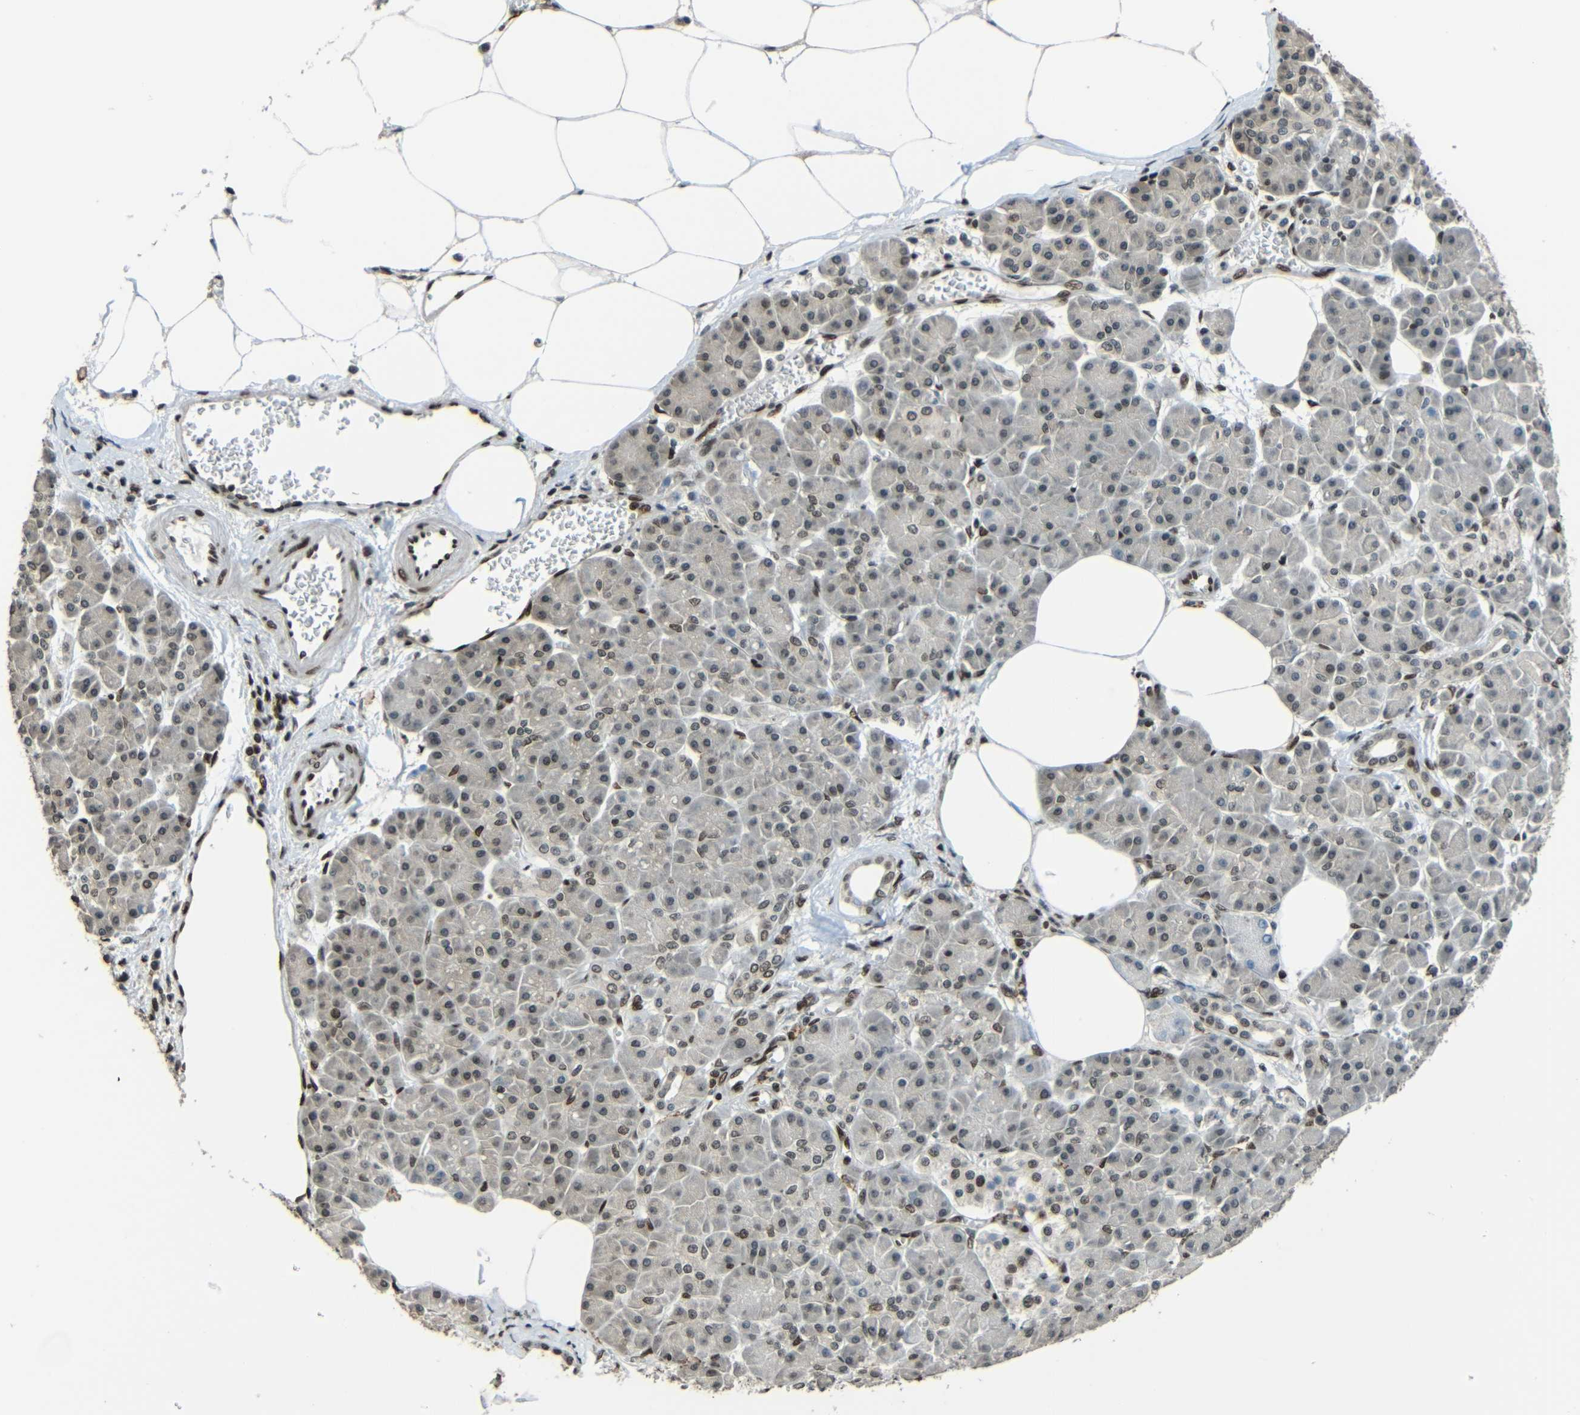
{"staining": {"intensity": "weak", "quantity": "<25%", "location": "nuclear"}, "tissue": "pancreatic cancer", "cell_type": "Tumor cells", "image_type": "cancer", "snomed": [{"axis": "morphology", "description": "Adenocarcinoma, NOS"}, {"axis": "topography", "description": "Pancreas"}], "caption": "This micrograph is of pancreatic cancer stained with immunohistochemistry (IHC) to label a protein in brown with the nuclei are counter-stained blue. There is no positivity in tumor cells.", "gene": "PSIP1", "patient": {"sex": "female", "age": 70}}